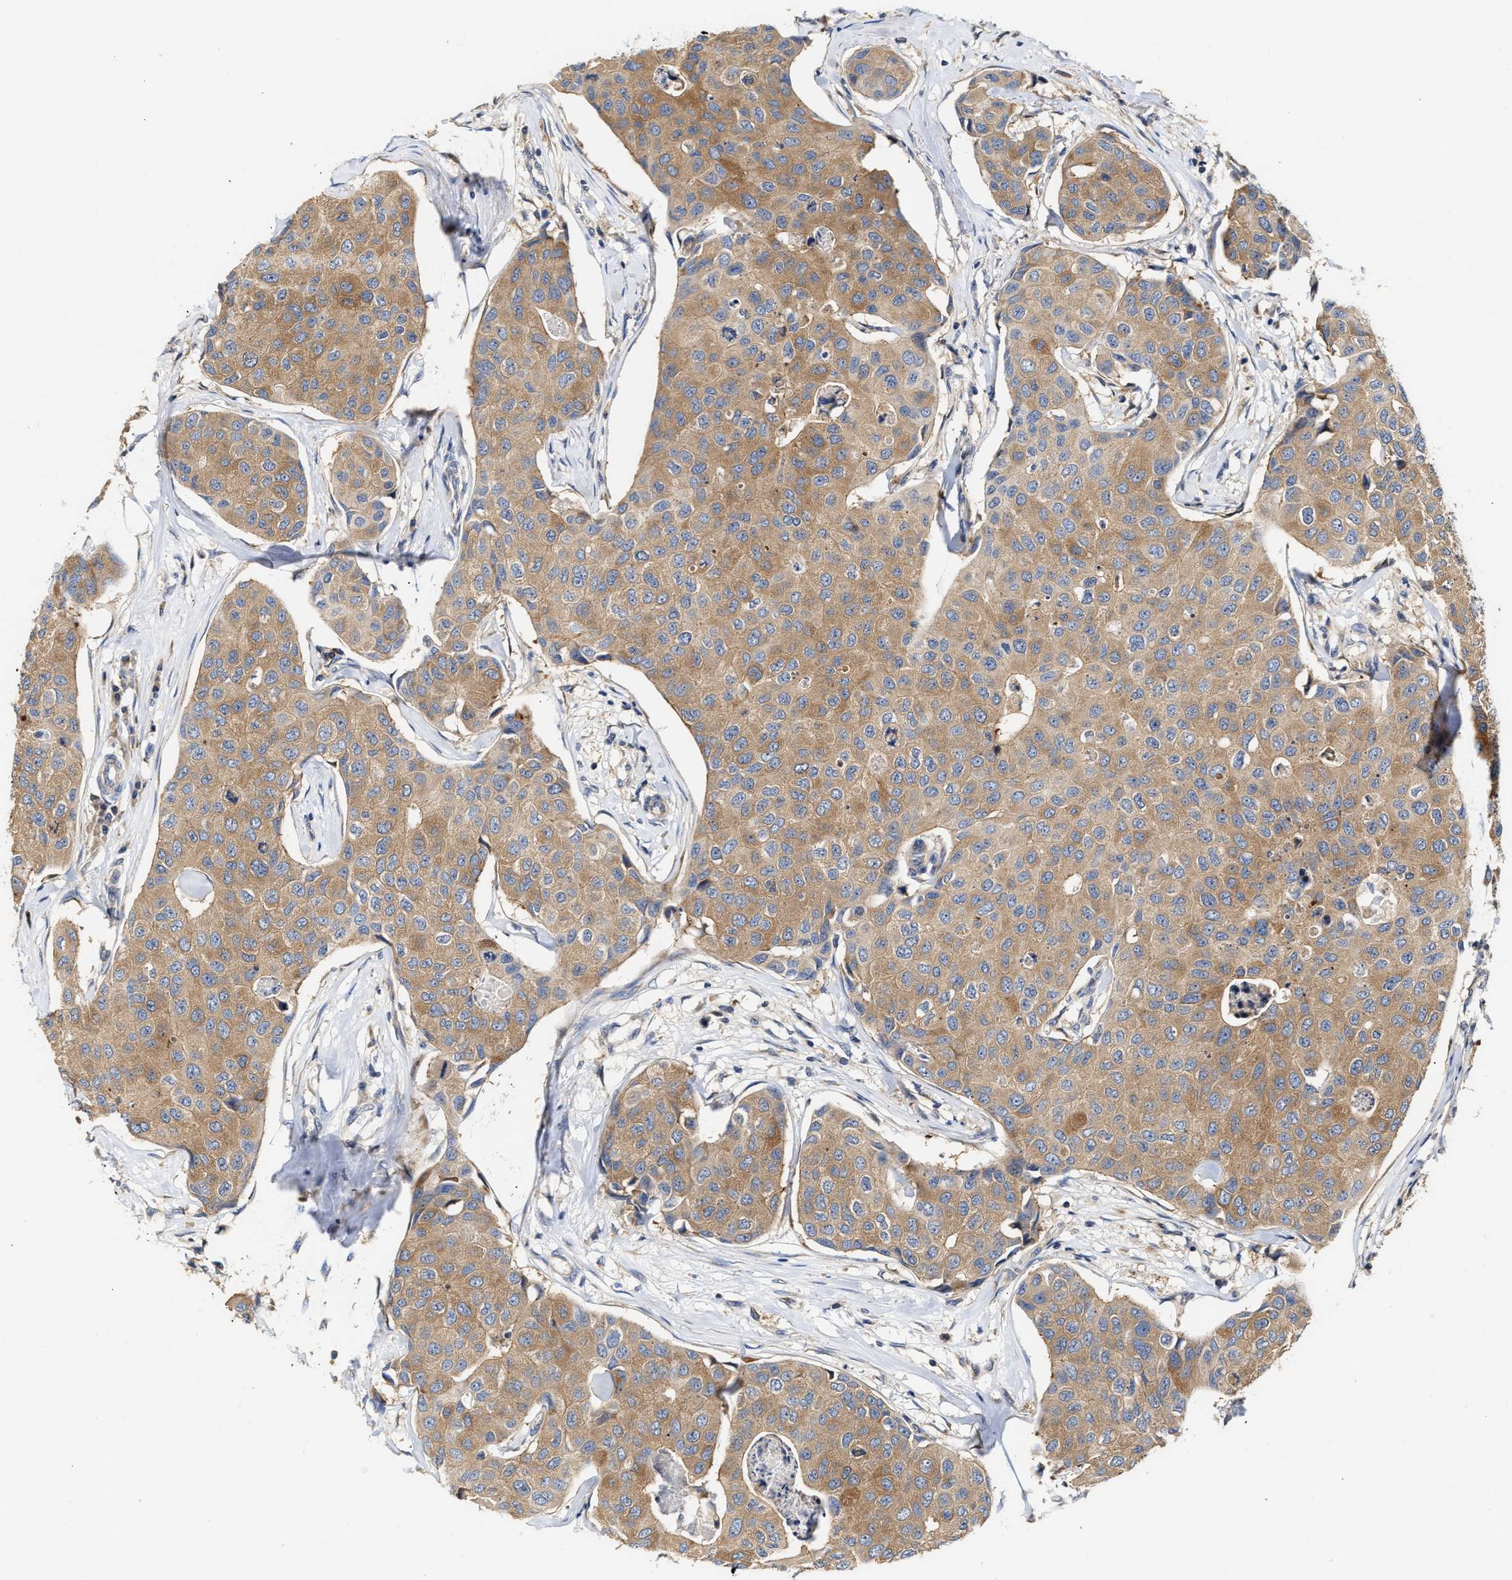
{"staining": {"intensity": "moderate", "quantity": ">75%", "location": "cytoplasmic/membranous"}, "tissue": "breast cancer", "cell_type": "Tumor cells", "image_type": "cancer", "snomed": [{"axis": "morphology", "description": "Duct carcinoma"}, {"axis": "topography", "description": "Breast"}], "caption": "Human breast cancer (invasive ductal carcinoma) stained with a brown dye demonstrates moderate cytoplasmic/membranous positive staining in about >75% of tumor cells.", "gene": "CLIP2", "patient": {"sex": "female", "age": 80}}